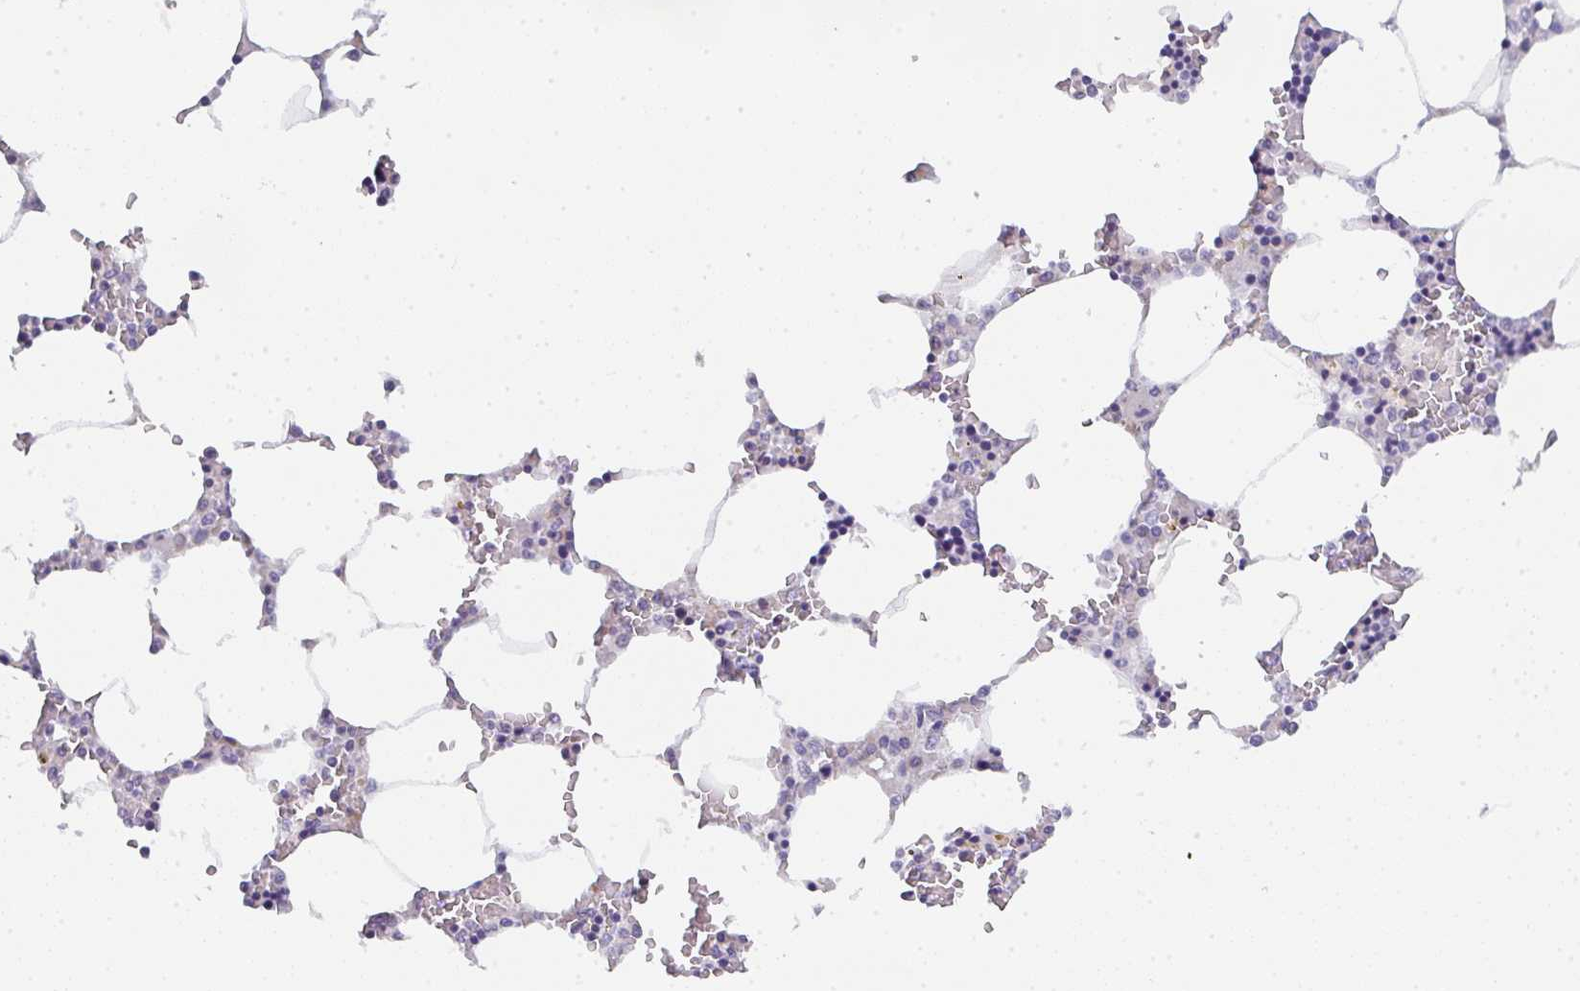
{"staining": {"intensity": "negative", "quantity": "none", "location": "none"}, "tissue": "bone marrow", "cell_type": "Hematopoietic cells", "image_type": "normal", "snomed": [{"axis": "morphology", "description": "Normal tissue, NOS"}, {"axis": "topography", "description": "Bone marrow"}], "caption": "This is a photomicrograph of IHC staining of unremarkable bone marrow, which shows no expression in hematopoietic cells.", "gene": "CACNA1S", "patient": {"sex": "male", "age": 64}}